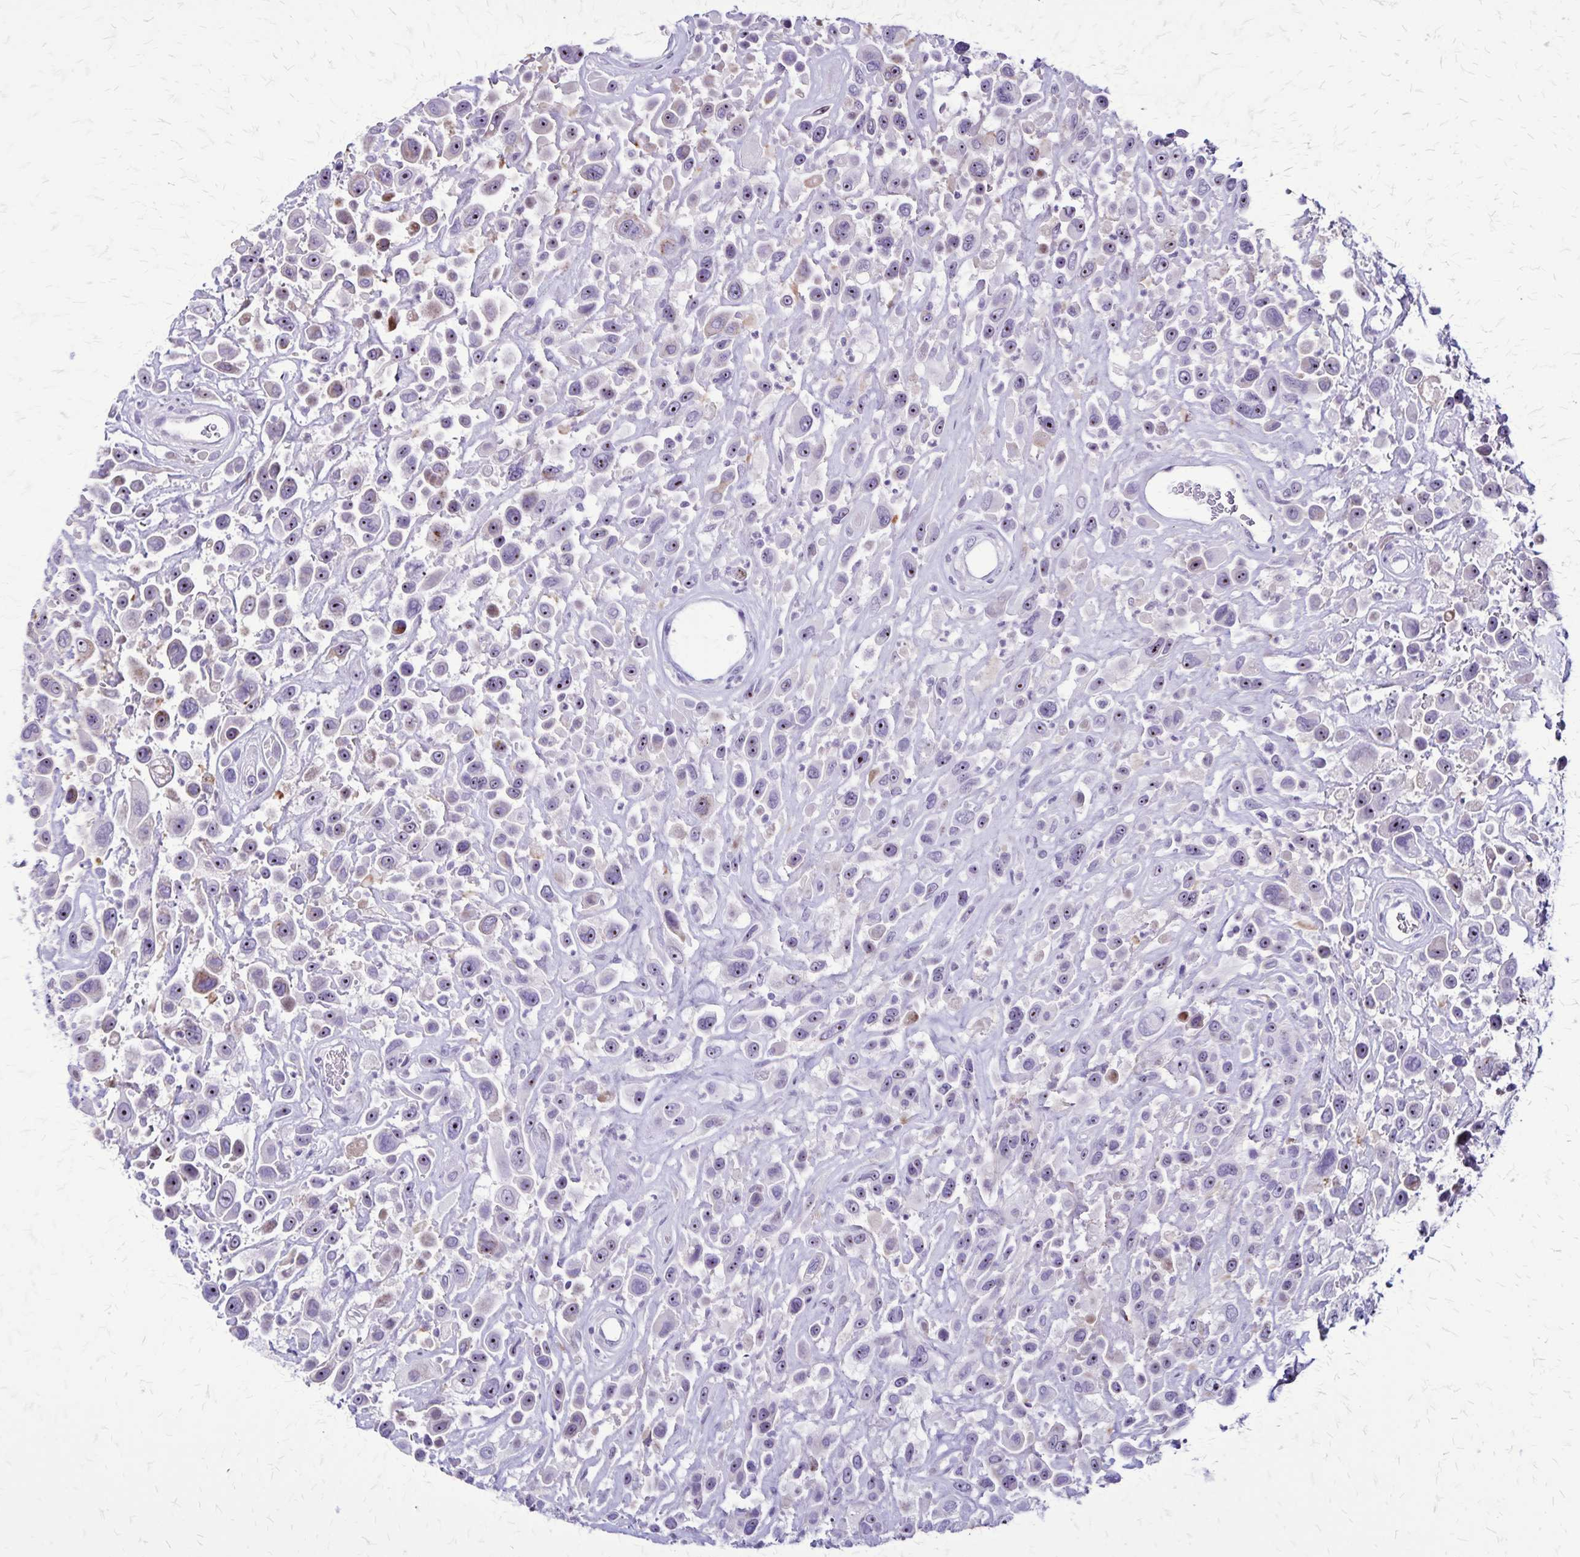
{"staining": {"intensity": "moderate", "quantity": "<25%", "location": "nuclear"}, "tissue": "urothelial cancer", "cell_type": "Tumor cells", "image_type": "cancer", "snomed": [{"axis": "morphology", "description": "Urothelial carcinoma, High grade"}, {"axis": "topography", "description": "Urinary bladder"}], "caption": "A brown stain shows moderate nuclear staining of a protein in human urothelial cancer tumor cells.", "gene": "OR51B5", "patient": {"sex": "male", "age": 53}}